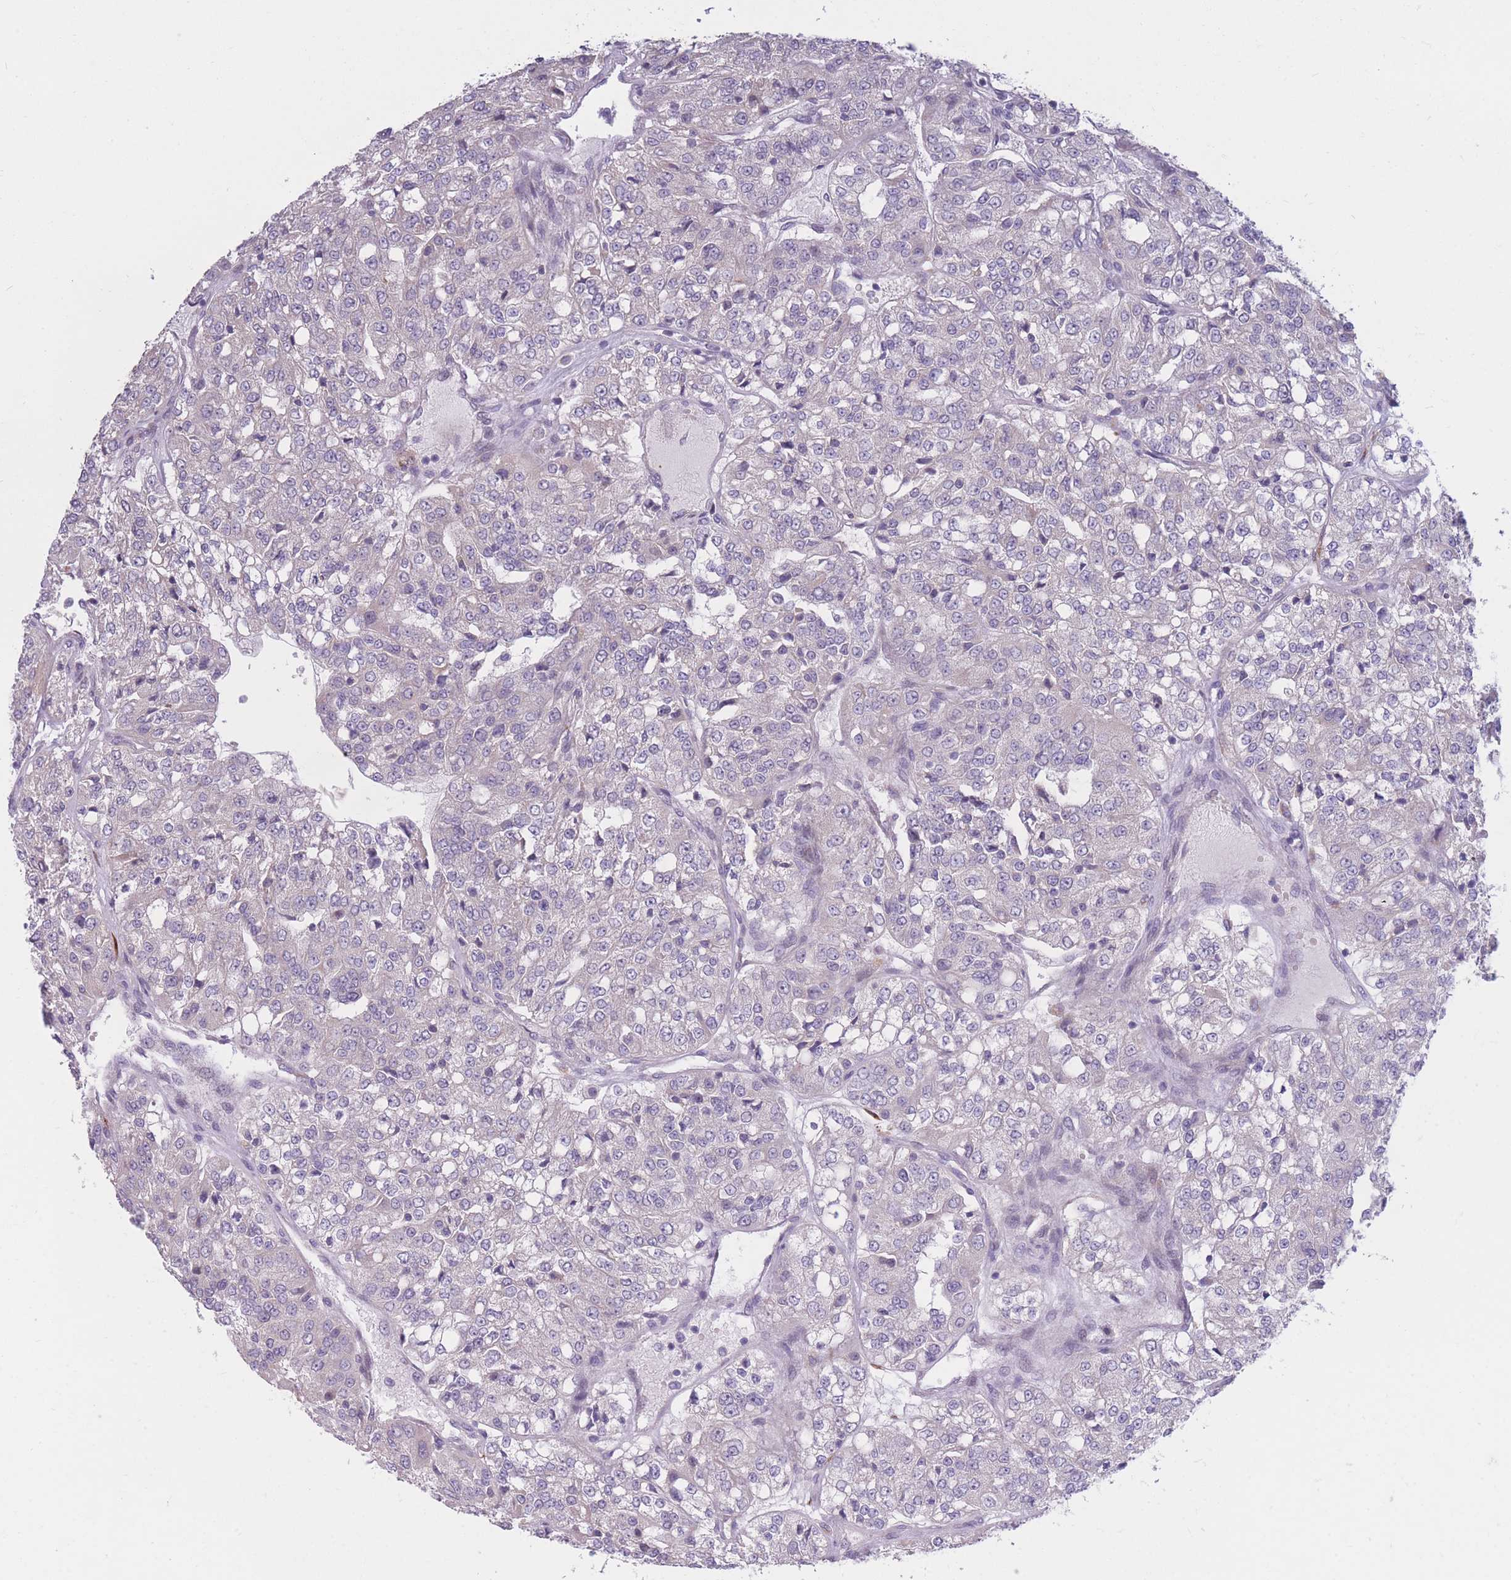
{"staining": {"intensity": "negative", "quantity": "none", "location": "none"}, "tissue": "renal cancer", "cell_type": "Tumor cells", "image_type": "cancer", "snomed": [{"axis": "morphology", "description": "Adenocarcinoma, NOS"}, {"axis": "topography", "description": "Kidney"}], "caption": "Tumor cells are negative for protein expression in human renal cancer (adenocarcinoma).", "gene": "CCNQ", "patient": {"sex": "female", "age": 63}}